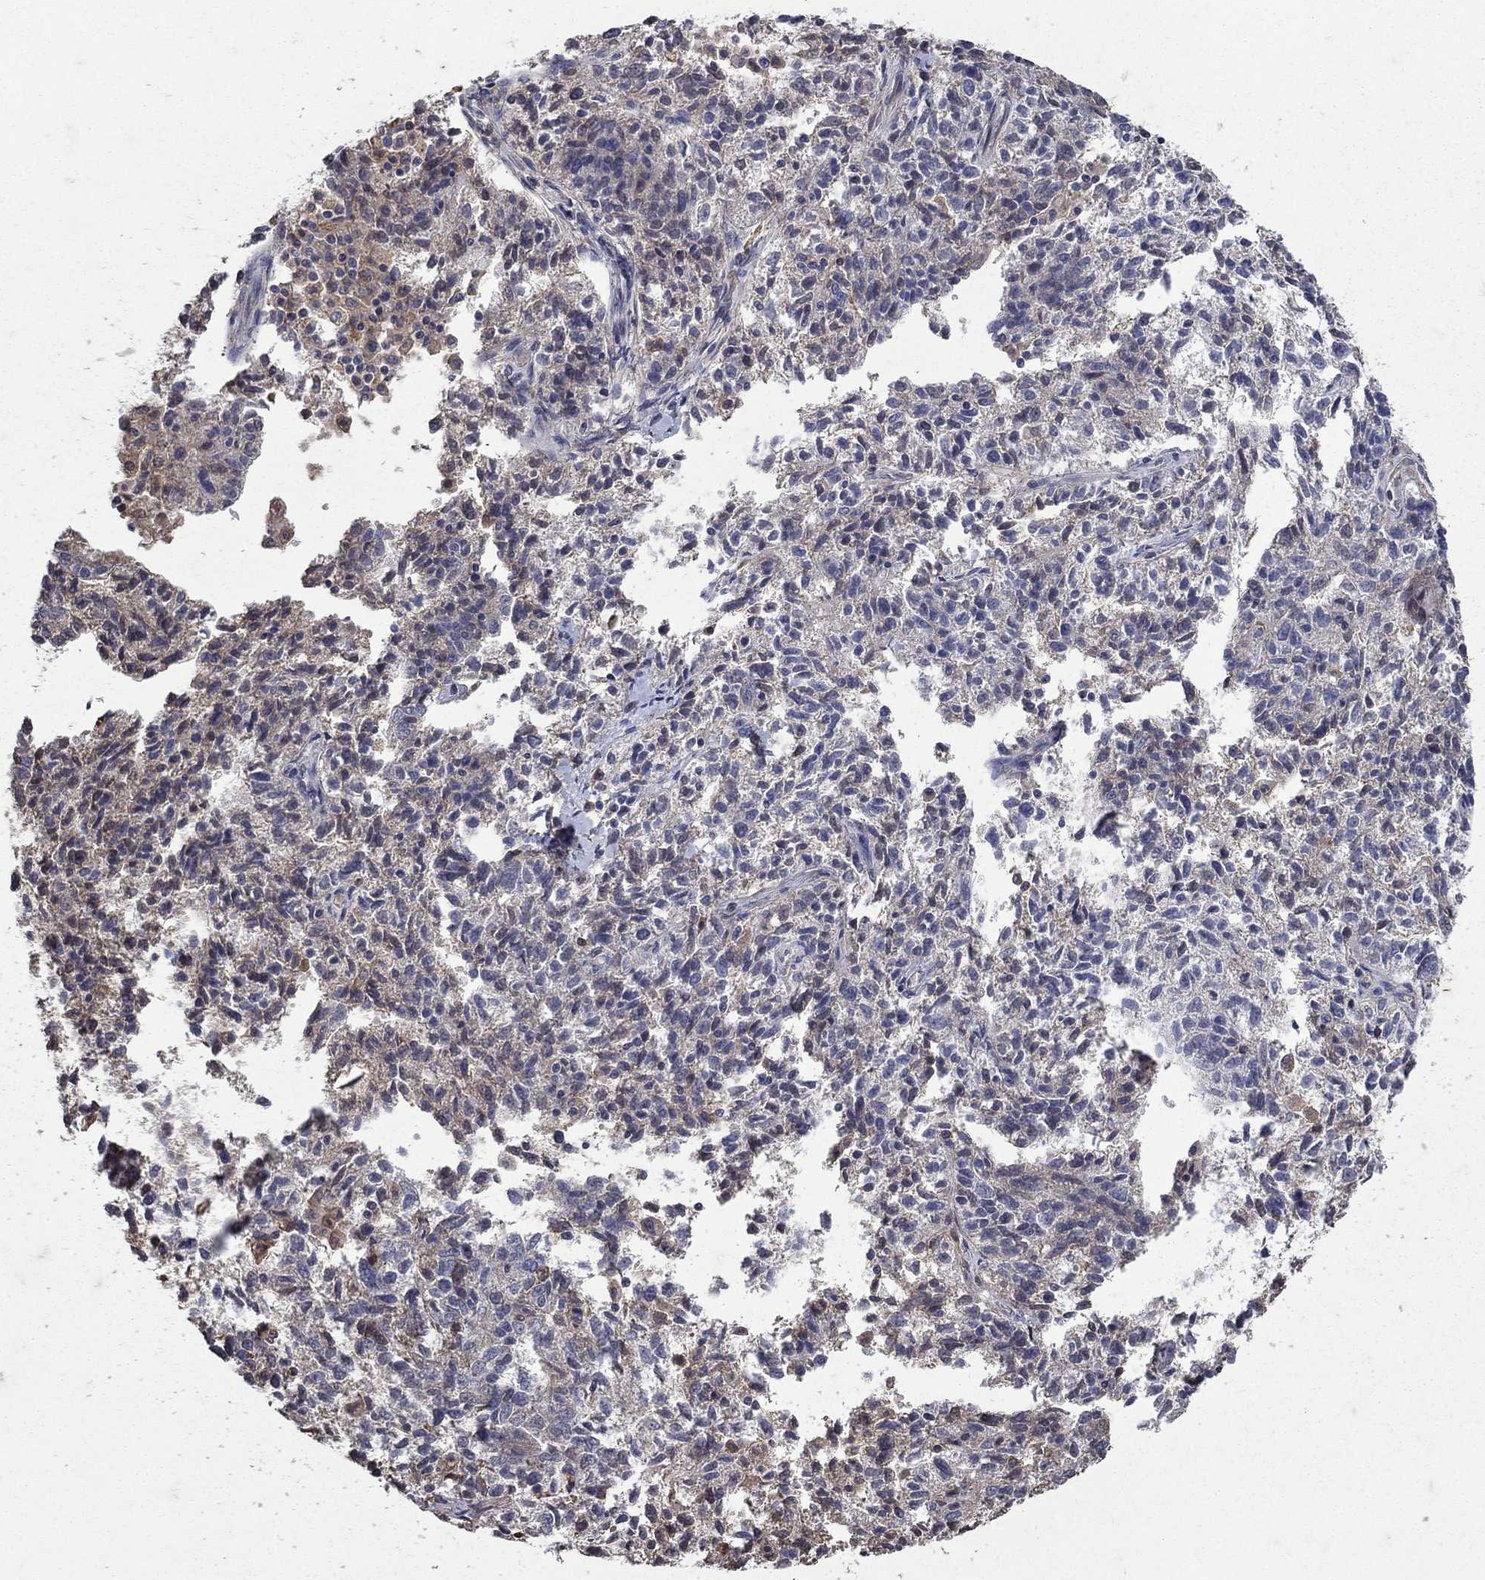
{"staining": {"intensity": "negative", "quantity": "none", "location": "none"}, "tissue": "ovarian cancer", "cell_type": "Tumor cells", "image_type": "cancer", "snomed": [{"axis": "morphology", "description": "Cystadenocarcinoma, serous, NOS"}, {"axis": "topography", "description": "Ovary"}], "caption": "IHC histopathology image of serous cystadenocarcinoma (ovarian) stained for a protein (brown), which reveals no positivity in tumor cells.", "gene": "NPC2", "patient": {"sex": "female", "age": 71}}